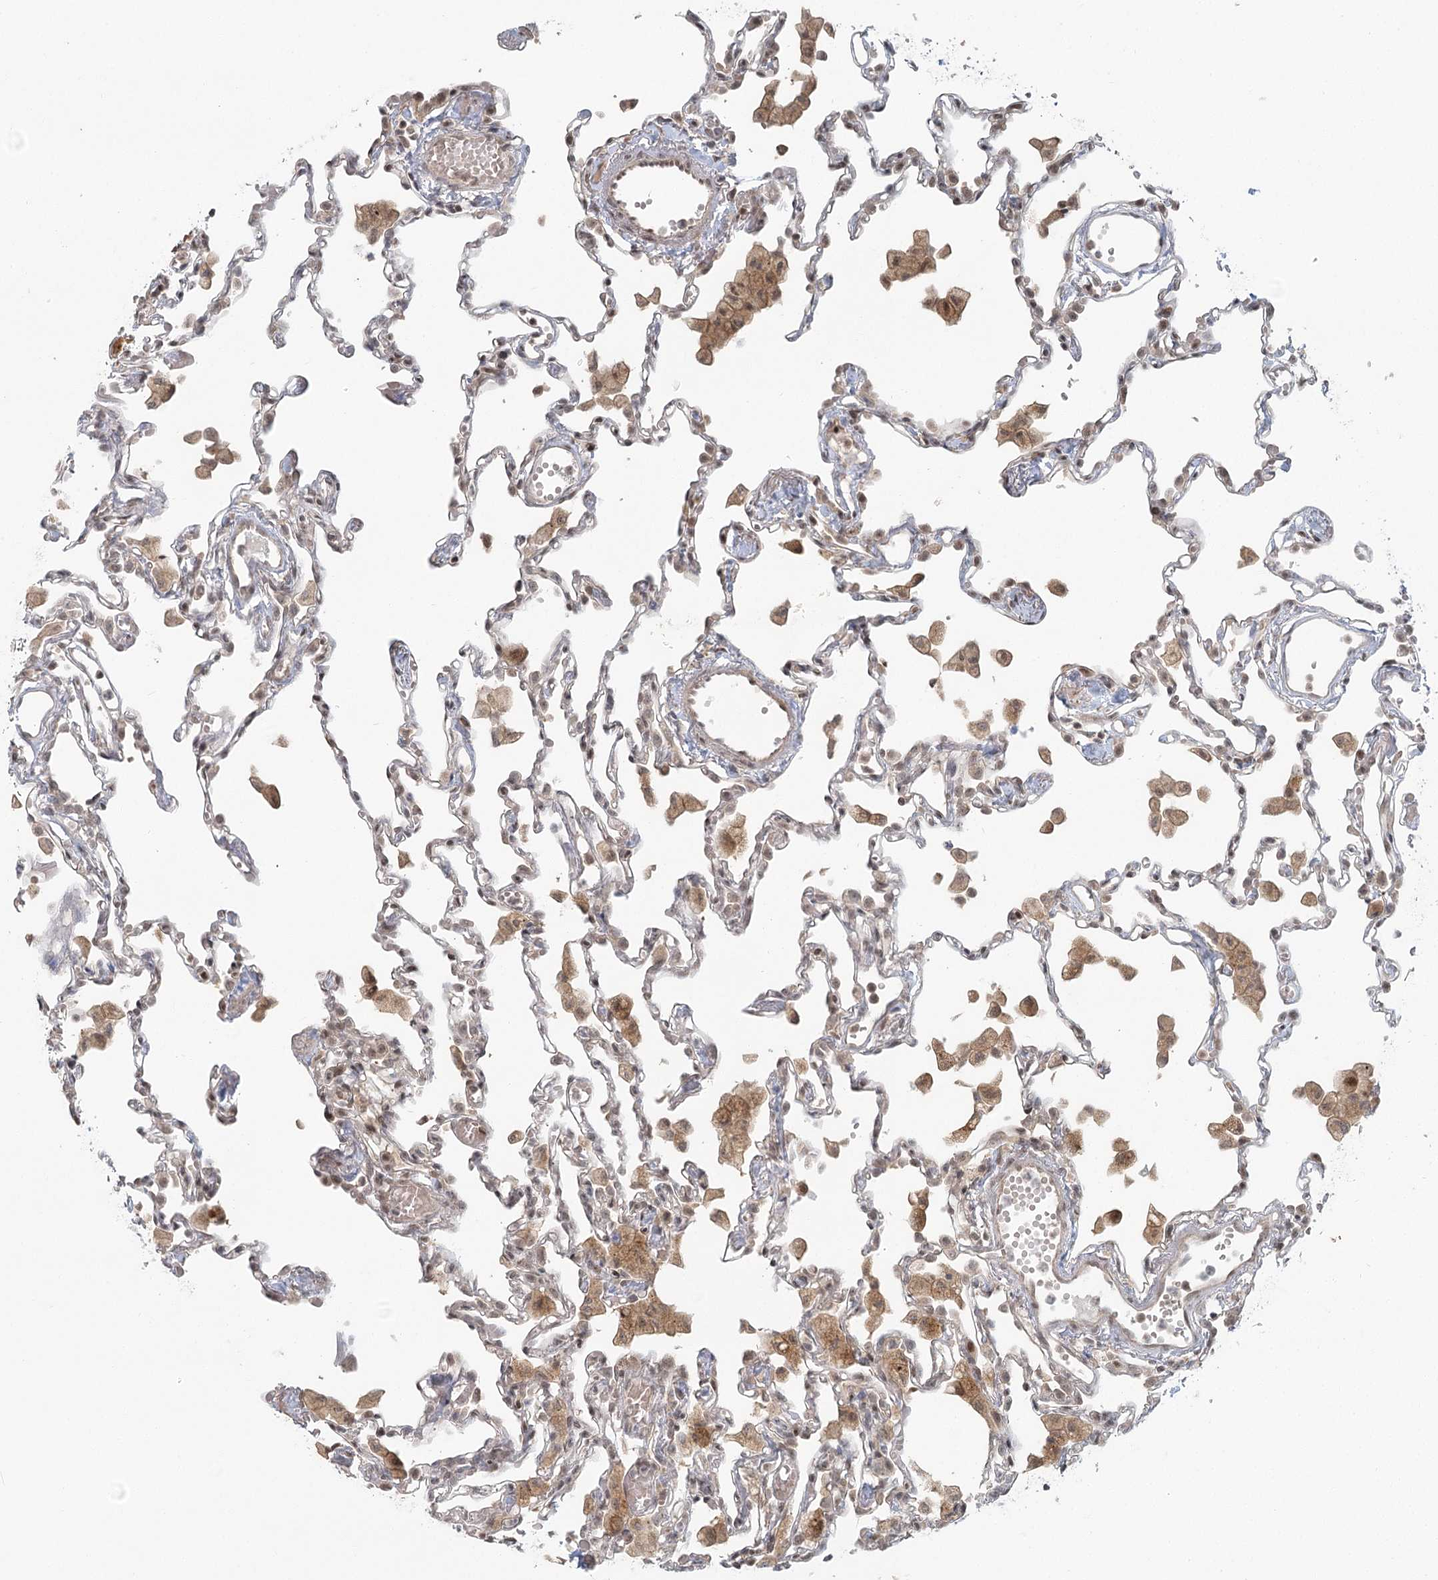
{"staining": {"intensity": "weak", "quantity": "<25%", "location": "cytoplasmic/membranous,nuclear"}, "tissue": "lung", "cell_type": "Alveolar cells", "image_type": "normal", "snomed": [{"axis": "morphology", "description": "Normal tissue, NOS"}, {"axis": "topography", "description": "Bronchus"}, {"axis": "topography", "description": "Lung"}], "caption": "Immunohistochemical staining of benign lung exhibits no significant staining in alveolar cells.", "gene": "R3HCC1L", "patient": {"sex": "female", "age": 49}}